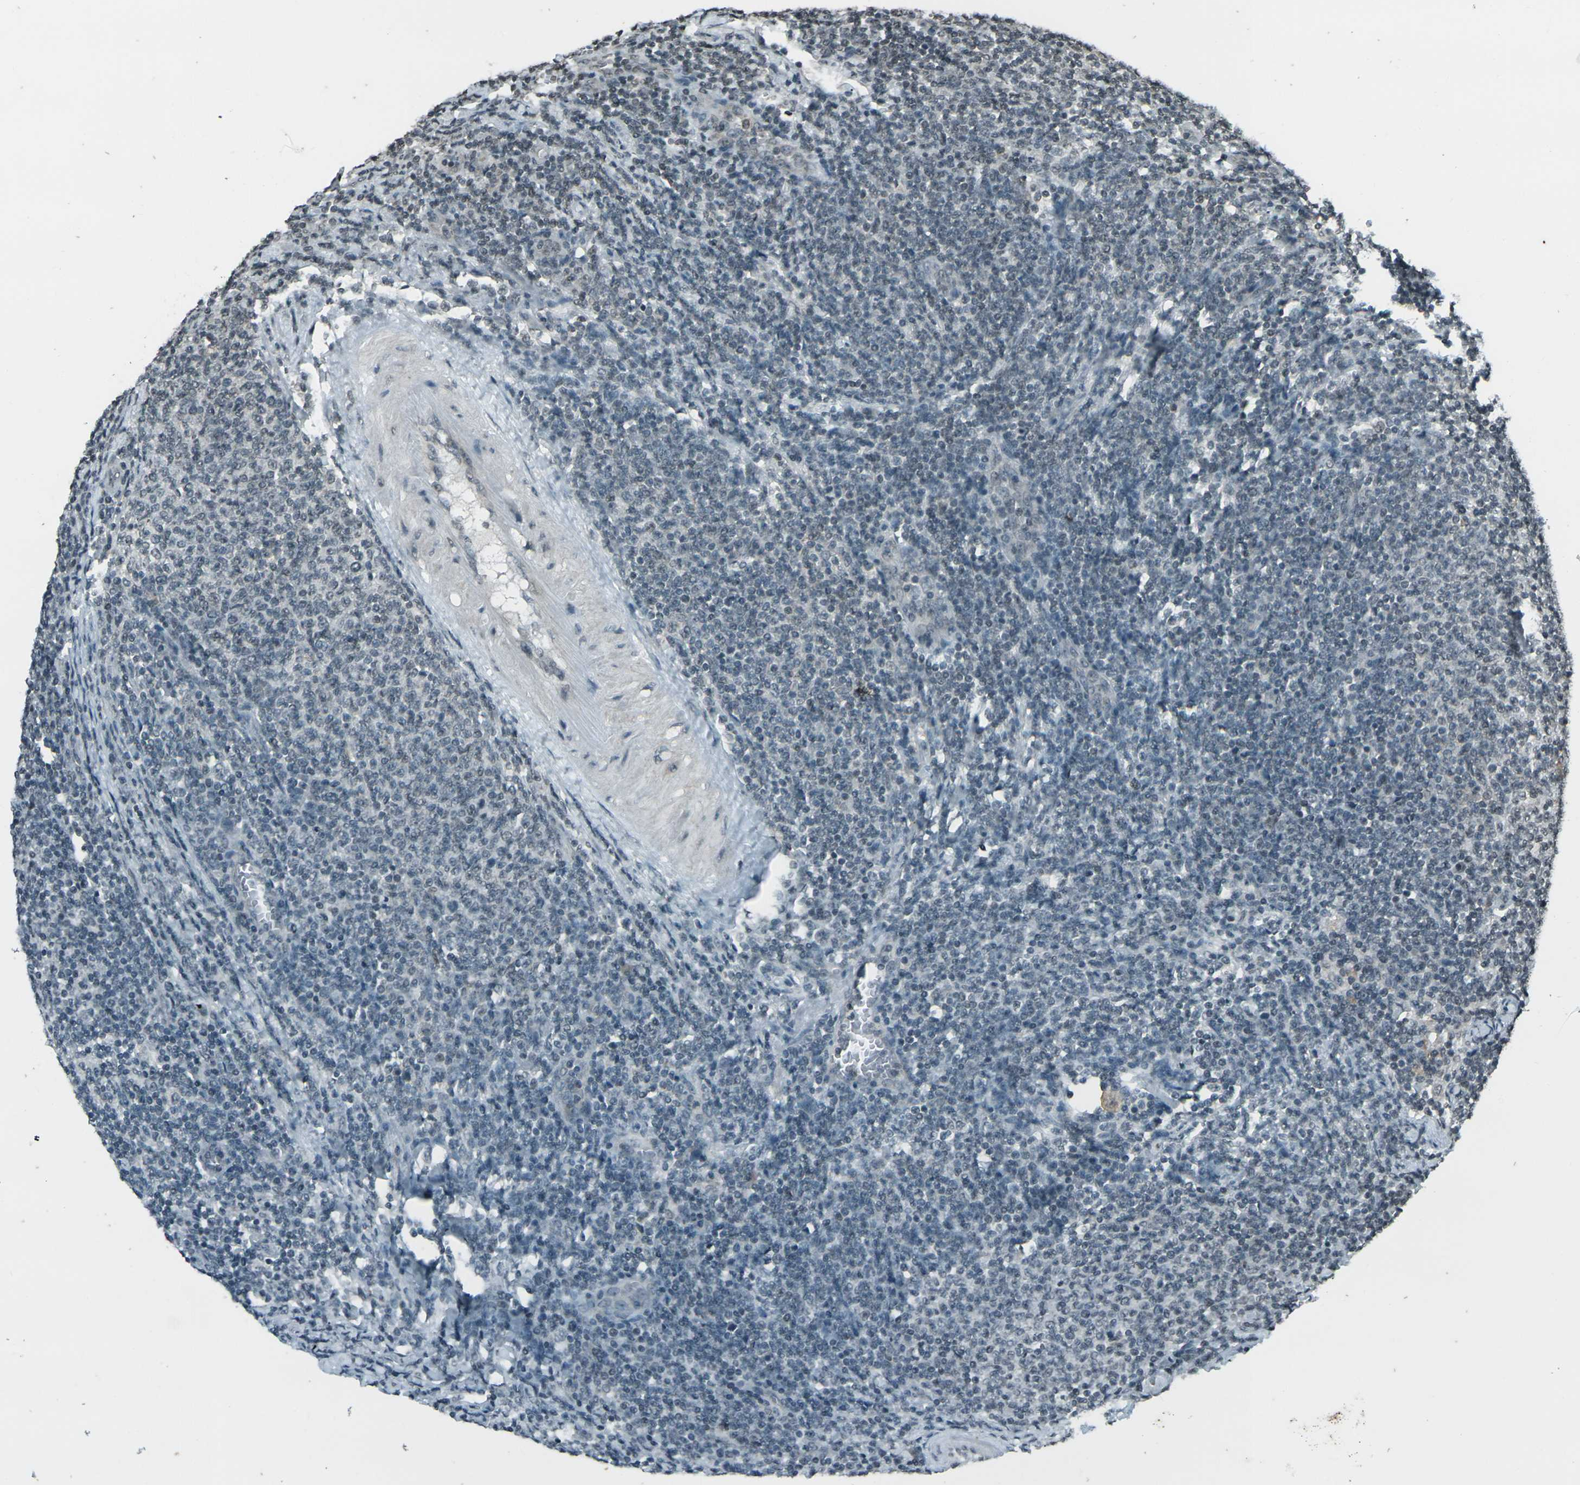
{"staining": {"intensity": "weak", "quantity": "<25%", "location": "nuclear"}, "tissue": "lymphoma", "cell_type": "Tumor cells", "image_type": "cancer", "snomed": [{"axis": "morphology", "description": "Malignant lymphoma, non-Hodgkin's type, Low grade"}, {"axis": "topography", "description": "Lymph node"}], "caption": "The IHC micrograph has no significant staining in tumor cells of low-grade malignant lymphoma, non-Hodgkin's type tissue.", "gene": "PRPF8", "patient": {"sex": "male", "age": 66}}